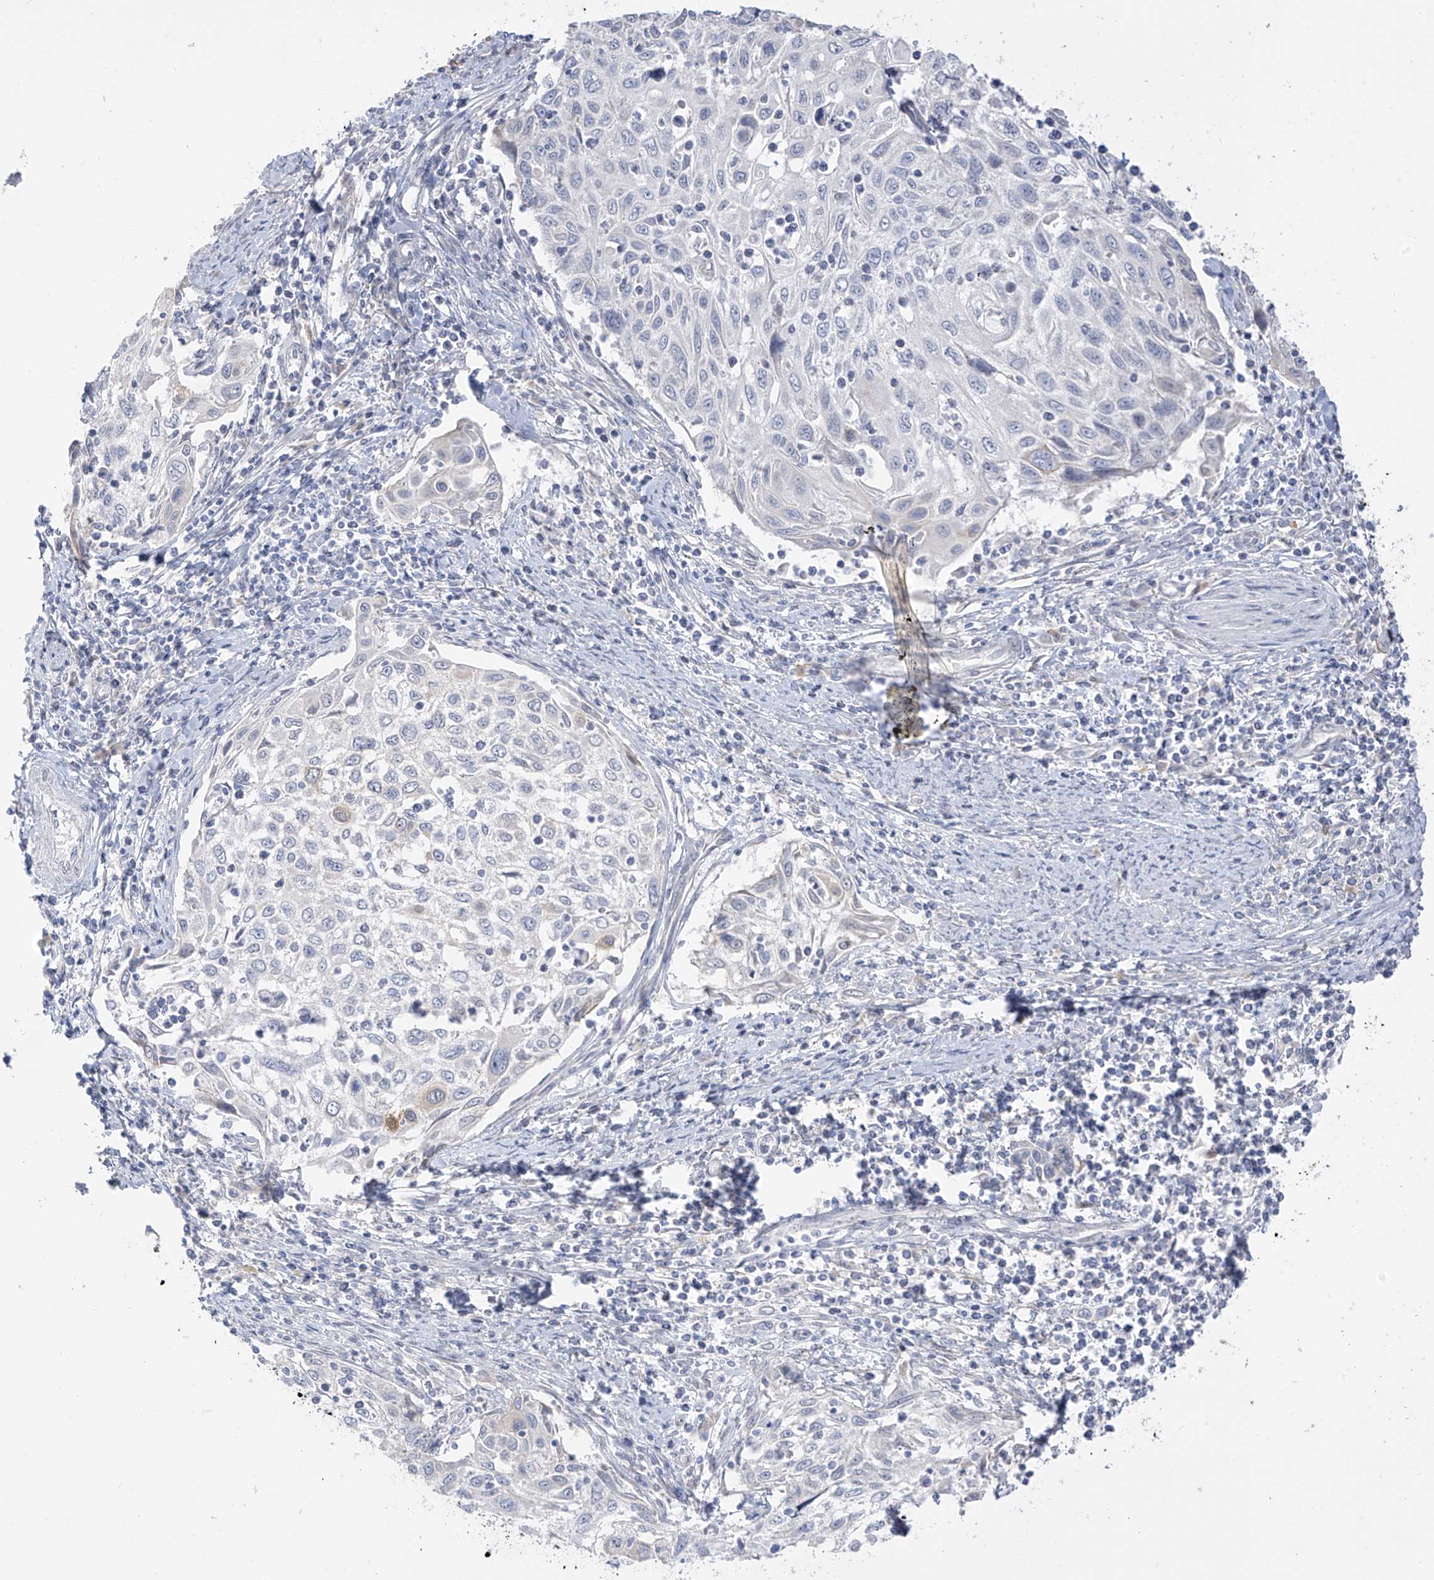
{"staining": {"intensity": "negative", "quantity": "none", "location": "none"}, "tissue": "cervical cancer", "cell_type": "Tumor cells", "image_type": "cancer", "snomed": [{"axis": "morphology", "description": "Squamous cell carcinoma, NOS"}, {"axis": "topography", "description": "Cervix"}], "caption": "DAB immunohistochemical staining of human cervical squamous cell carcinoma demonstrates no significant expression in tumor cells. (IHC, brightfield microscopy, high magnification).", "gene": "DCDC2", "patient": {"sex": "female", "age": 70}}